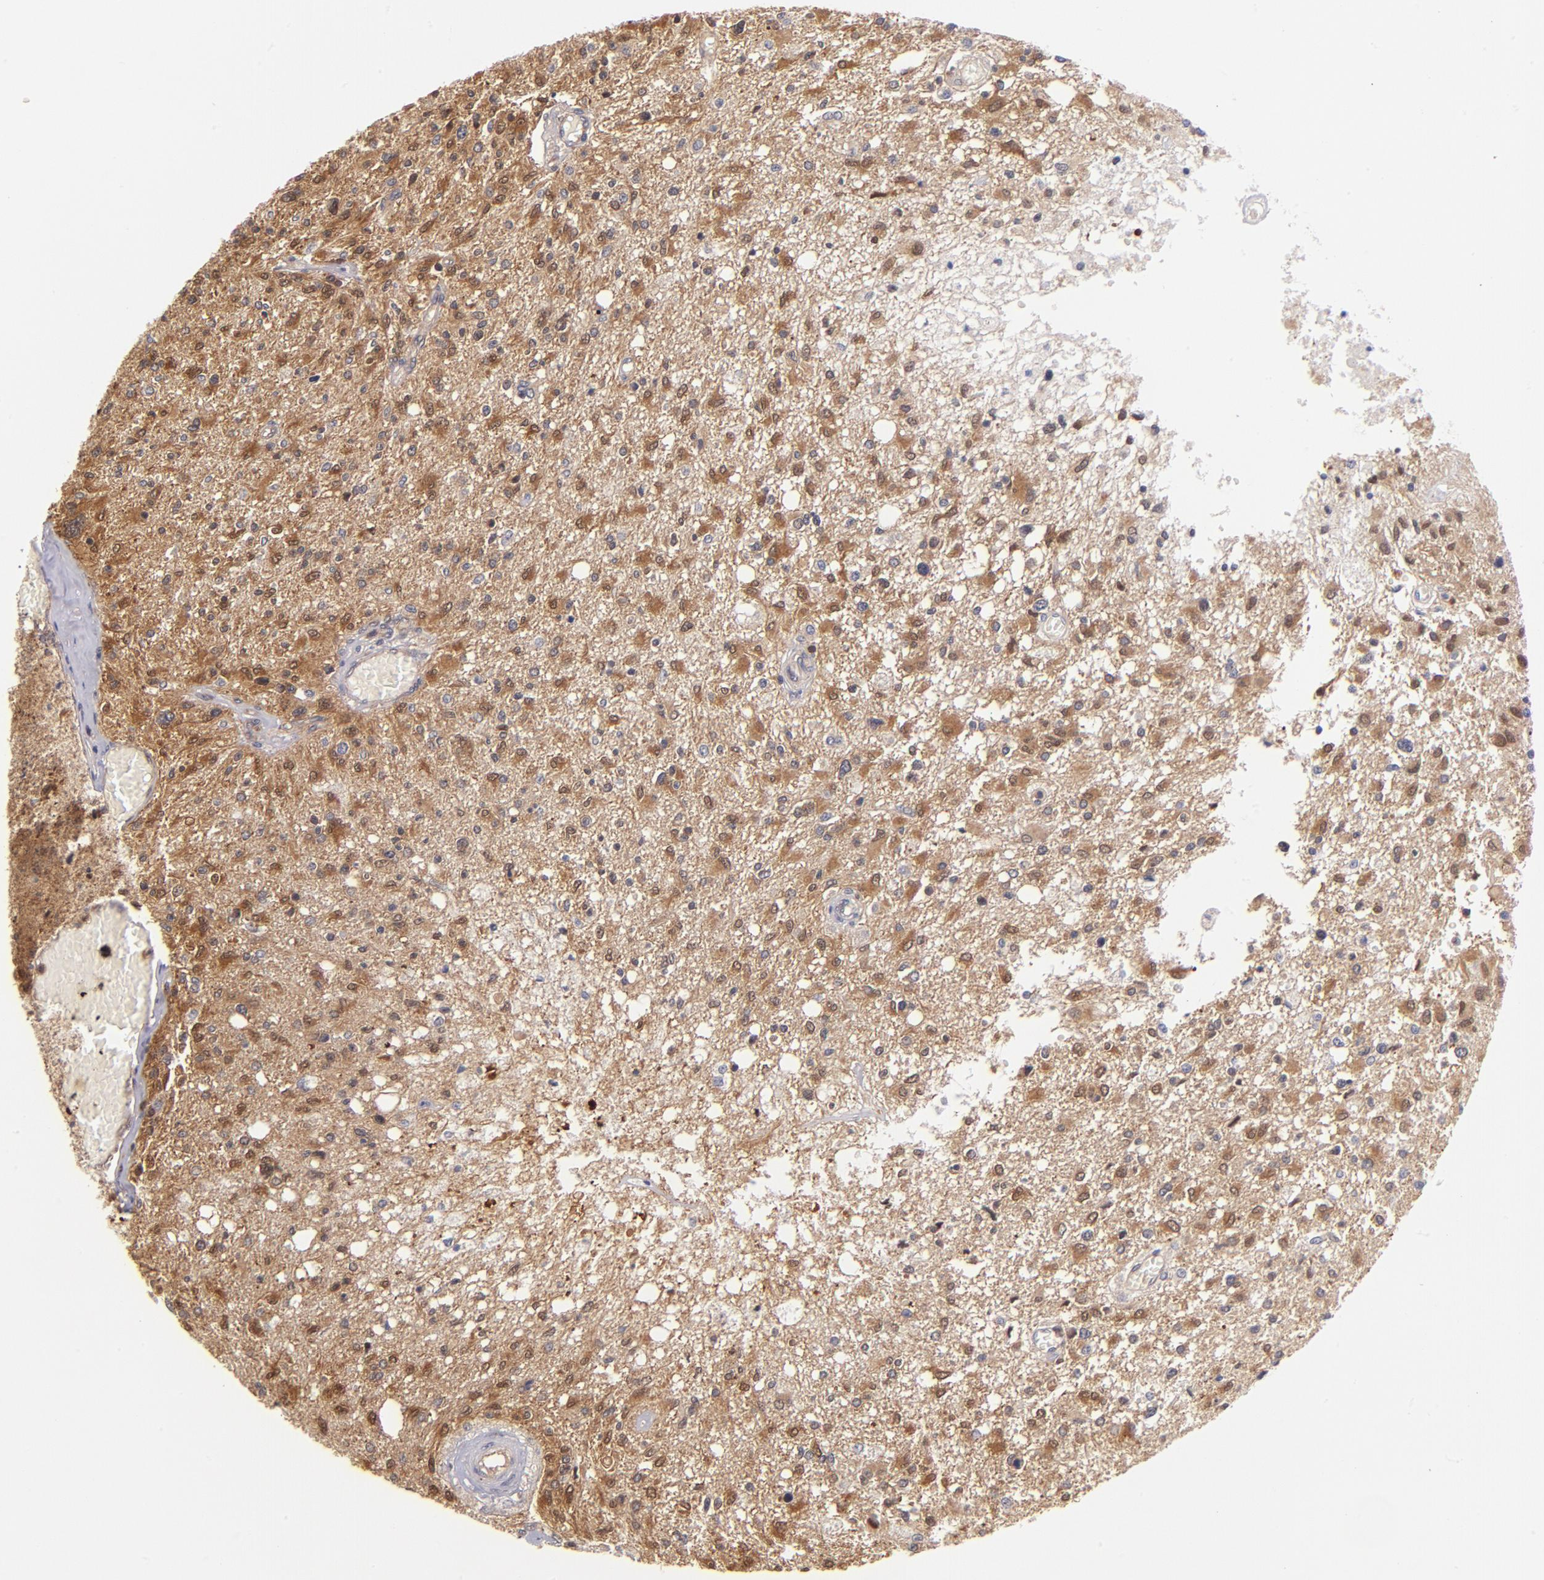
{"staining": {"intensity": "moderate", "quantity": "25%-75%", "location": "cytoplasmic/membranous,nuclear"}, "tissue": "glioma", "cell_type": "Tumor cells", "image_type": "cancer", "snomed": [{"axis": "morphology", "description": "Glioma, malignant, High grade"}, {"axis": "topography", "description": "Cerebral cortex"}], "caption": "Immunohistochemical staining of malignant glioma (high-grade) exhibits medium levels of moderate cytoplasmic/membranous and nuclear expression in approximately 25%-75% of tumor cells.", "gene": "YWHAB", "patient": {"sex": "male", "age": 76}}